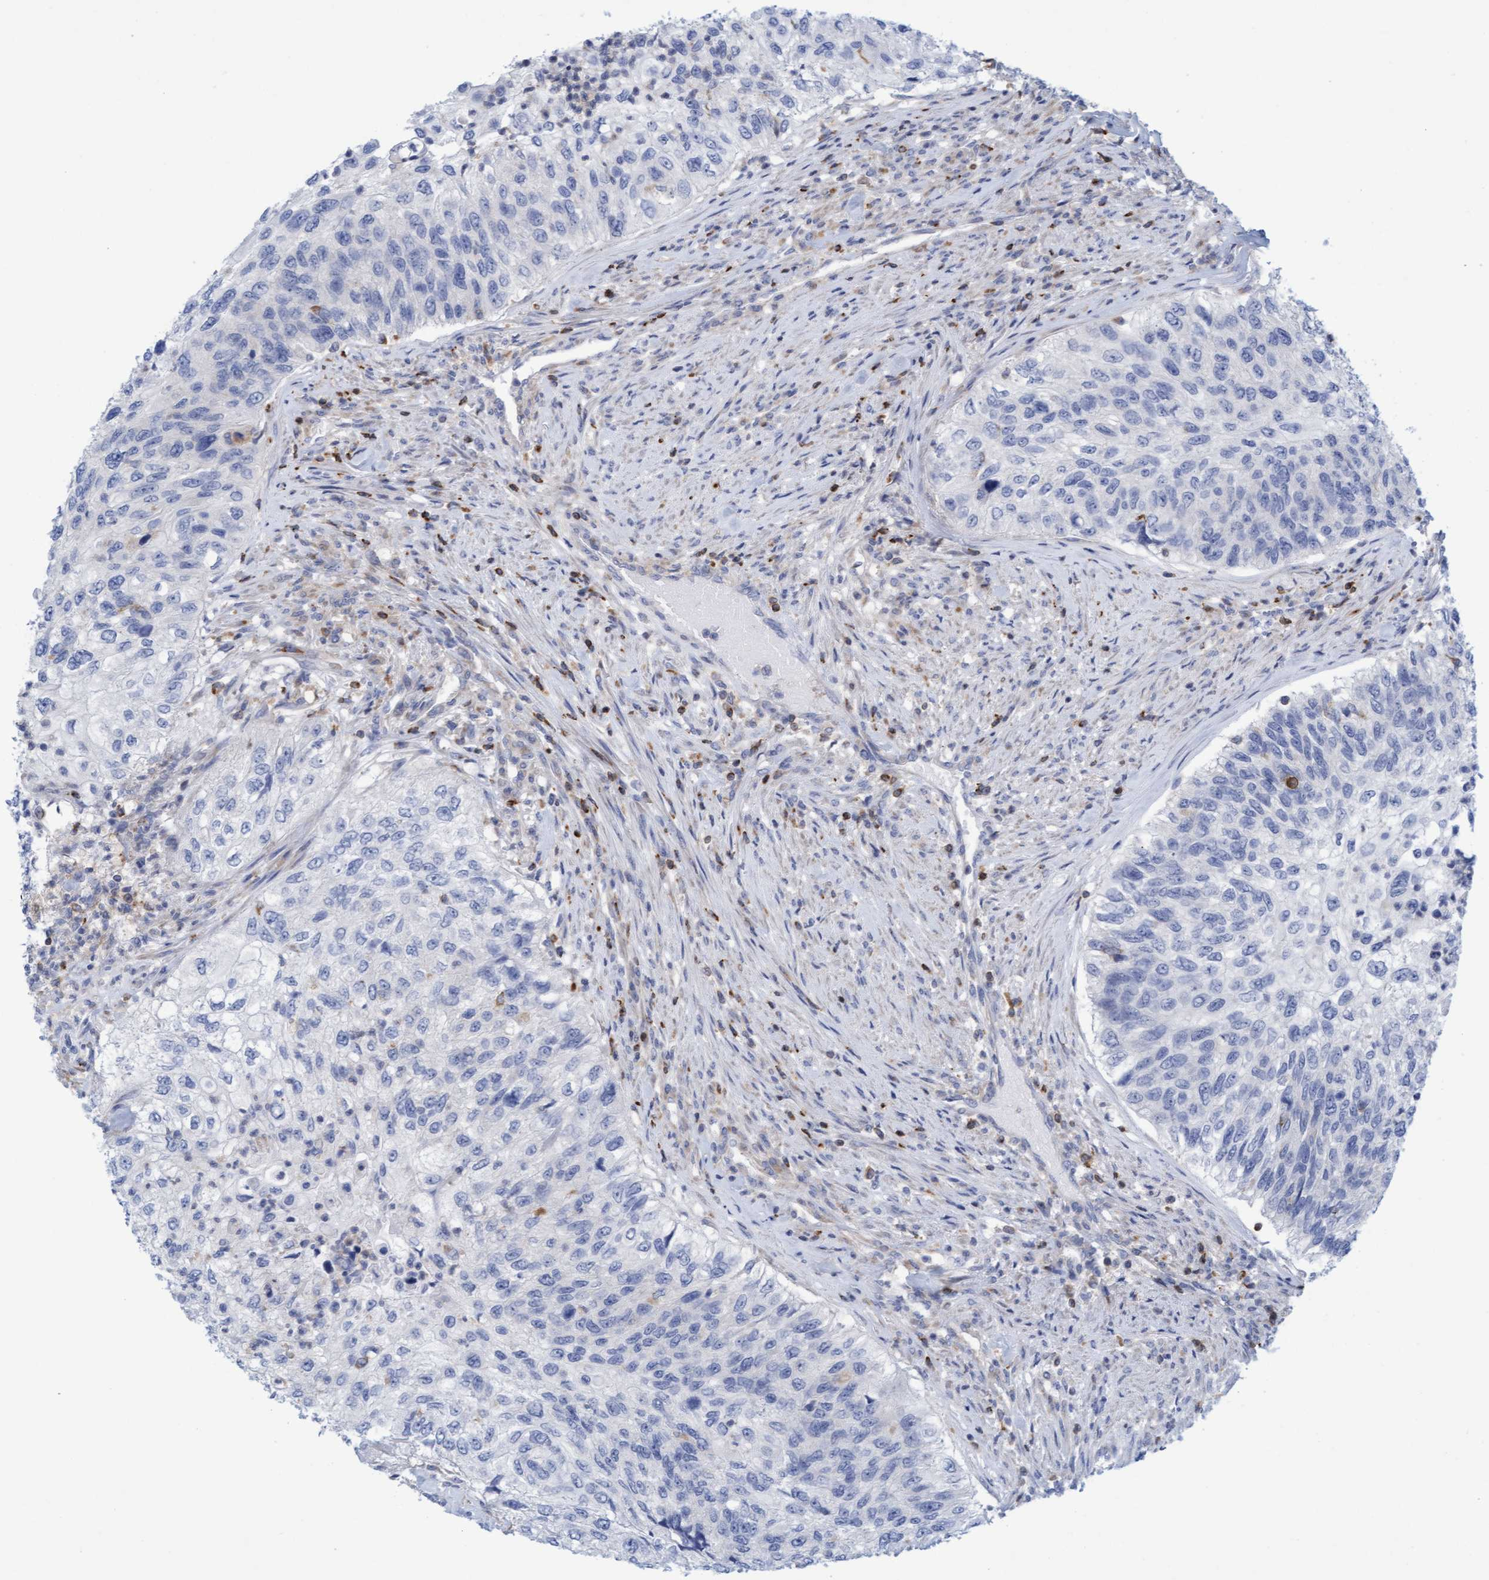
{"staining": {"intensity": "negative", "quantity": "none", "location": "none"}, "tissue": "urothelial cancer", "cell_type": "Tumor cells", "image_type": "cancer", "snomed": [{"axis": "morphology", "description": "Urothelial carcinoma, High grade"}, {"axis": "topography", "description": "Urinary bladder"}], "caption": "This is a photomicrograph of immunohistochemistry (IHC) staining of high-grade urothelial carcinoma, which shows no expression in tumor cells.", "gene": "FNBP1", "patient": {"sex": "female", "age": 60}}